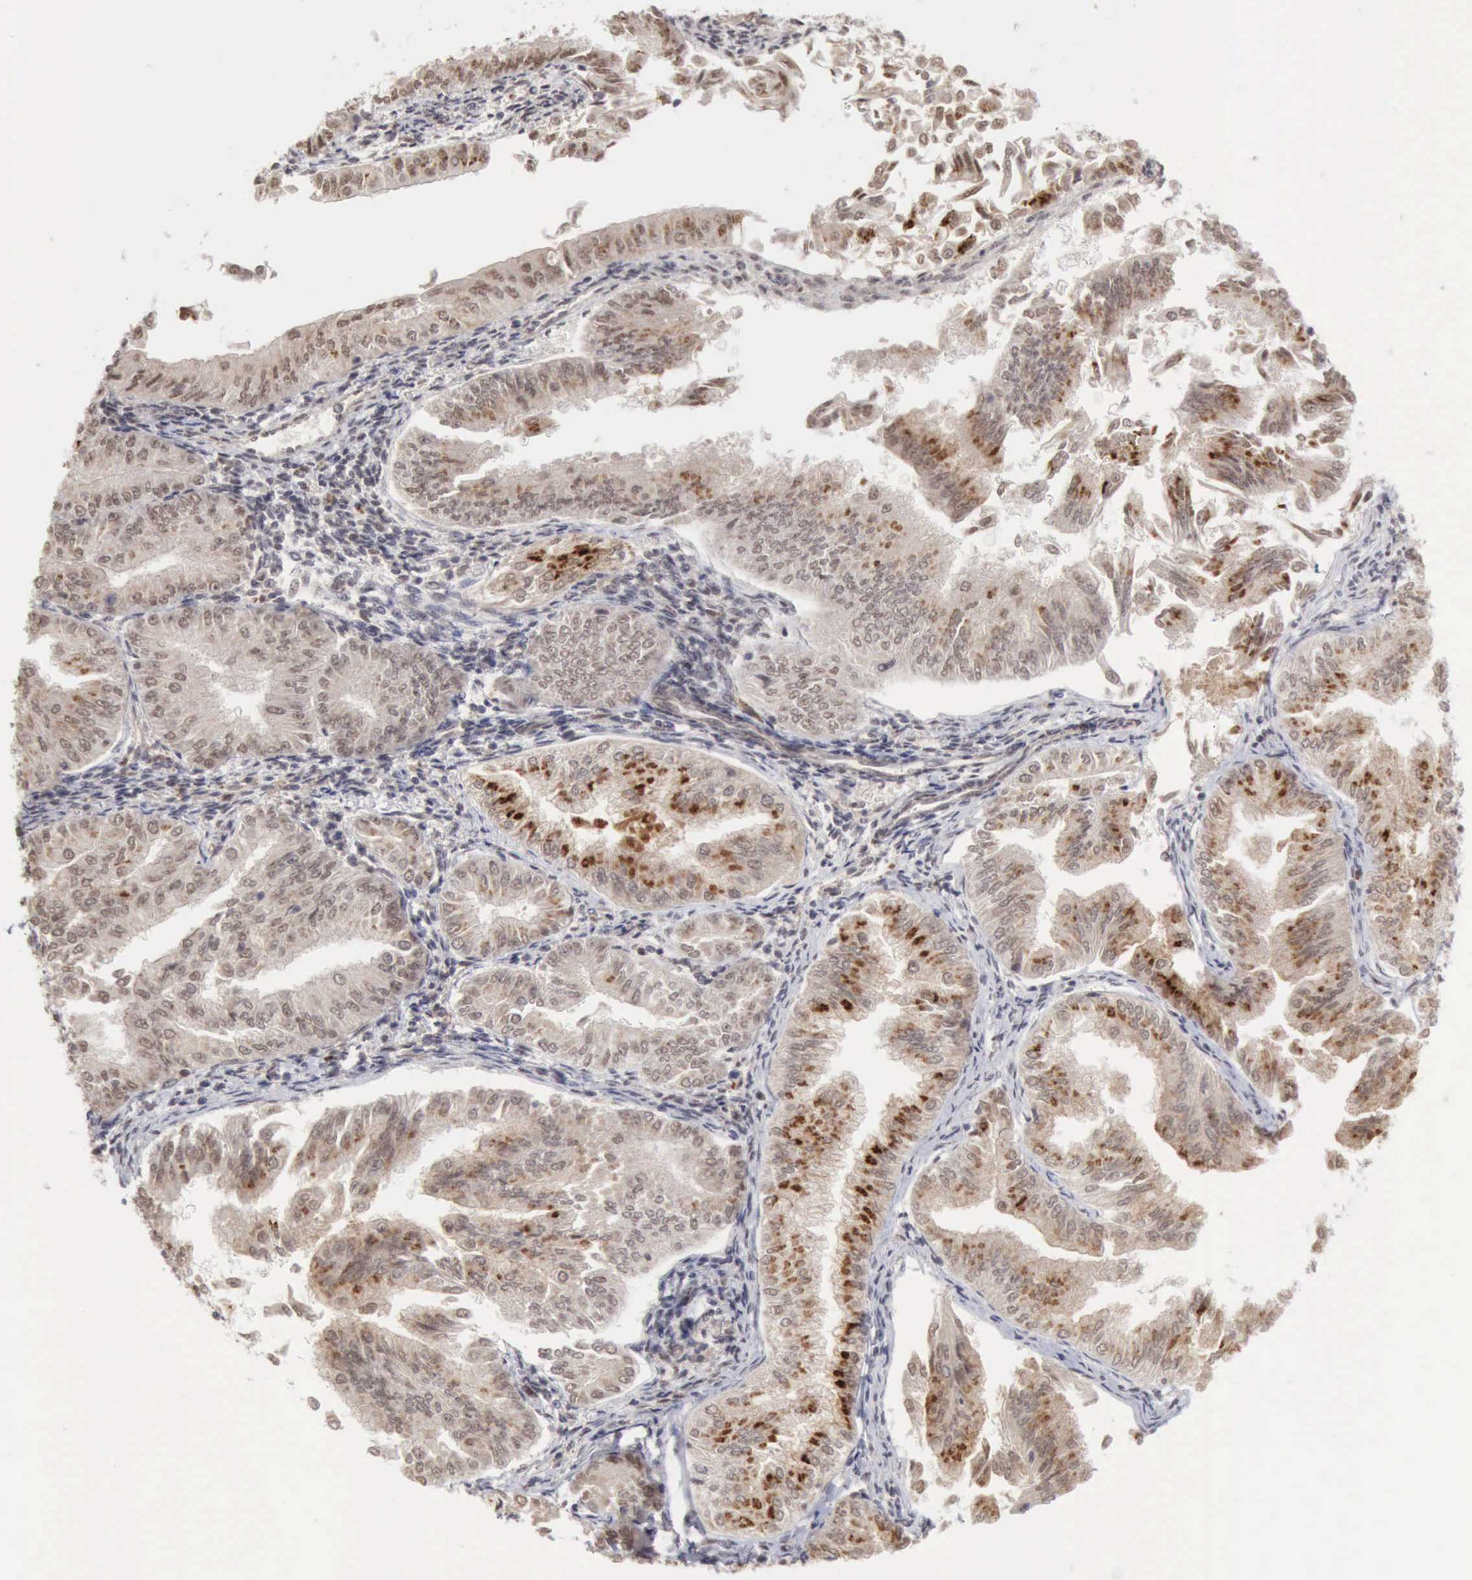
{"staining": {"intensity": "moderate", "quantity": "25%-75%", "location": "cytoplasmic/membranous"}, "tissue": "endometrial cancer", "cell_type": "Tumor cells", "image_type": "cancer", "snomed": [{"axis": "morphology", "description": "Adenocarcinoma, NOS"}, {"axis": "topography", "description": "Endometrium"}], "caption": "Immunohistochemistry of human adenocarcinoma (endometrial) reveals medium levels of moderate cytoplasmic/membranous expression in approximately 25%-75% of tumor cells.", "gene": "CDKN2A", "patient": {"sex": "female", "age": 53}}